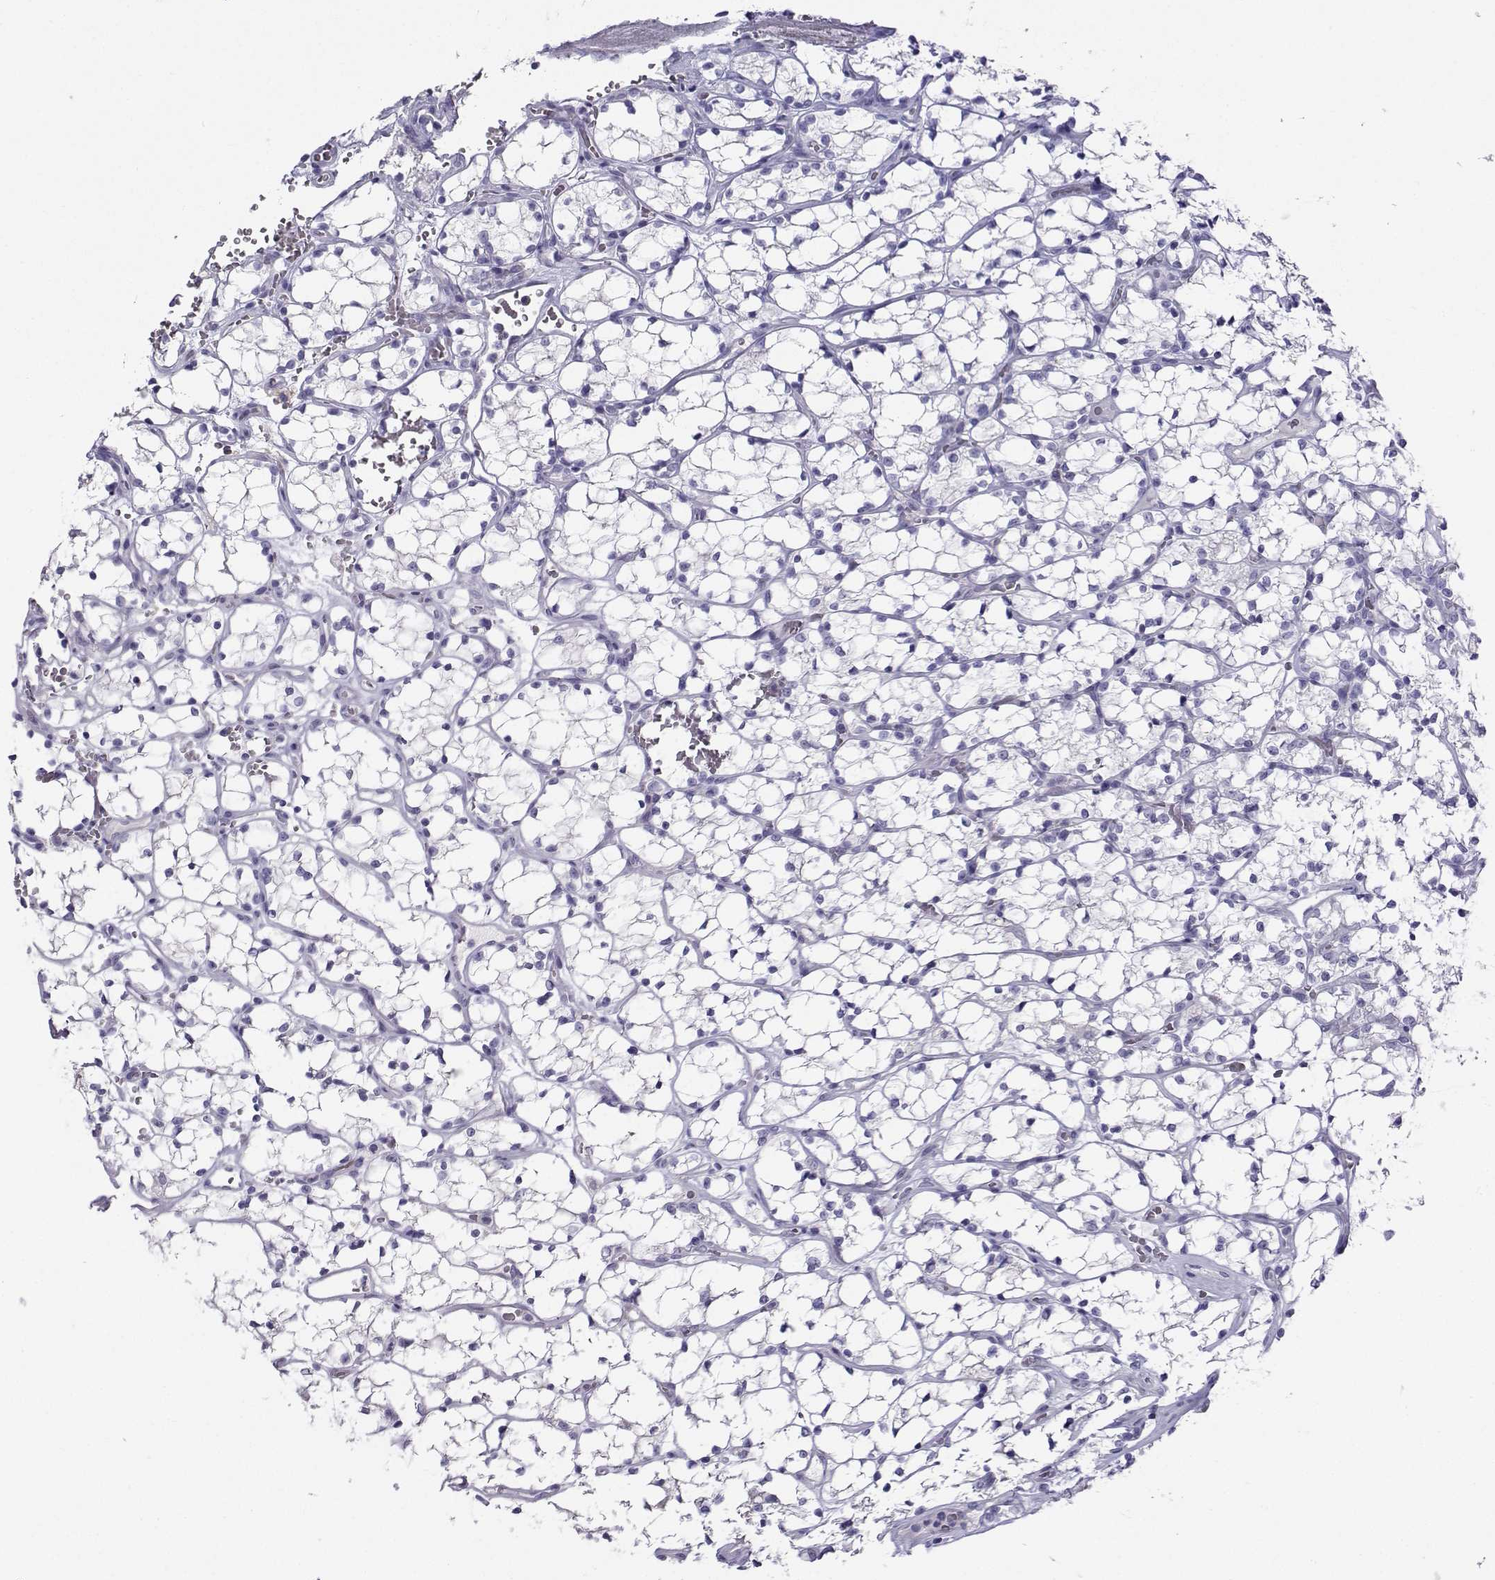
{"staining": {"intensity": "negative", "quantity": "none", "location": "none"}, "tissue": "renal cancer", "cell_type": "Tumor cells", "image_type": "cancer", "snomed": [{"axis": "morphology", "description": "Adenocarcinoma, NOS"}, {"axis": "topography", "description": "Kidney"}], "caption": "A histopathology image of renal cancer (adenocarcinoma) stained for a protein demonstrates no brown staining in tumor cells.", "gene": "FBXO24", "patient": {"sex": "female", "age": 69}}